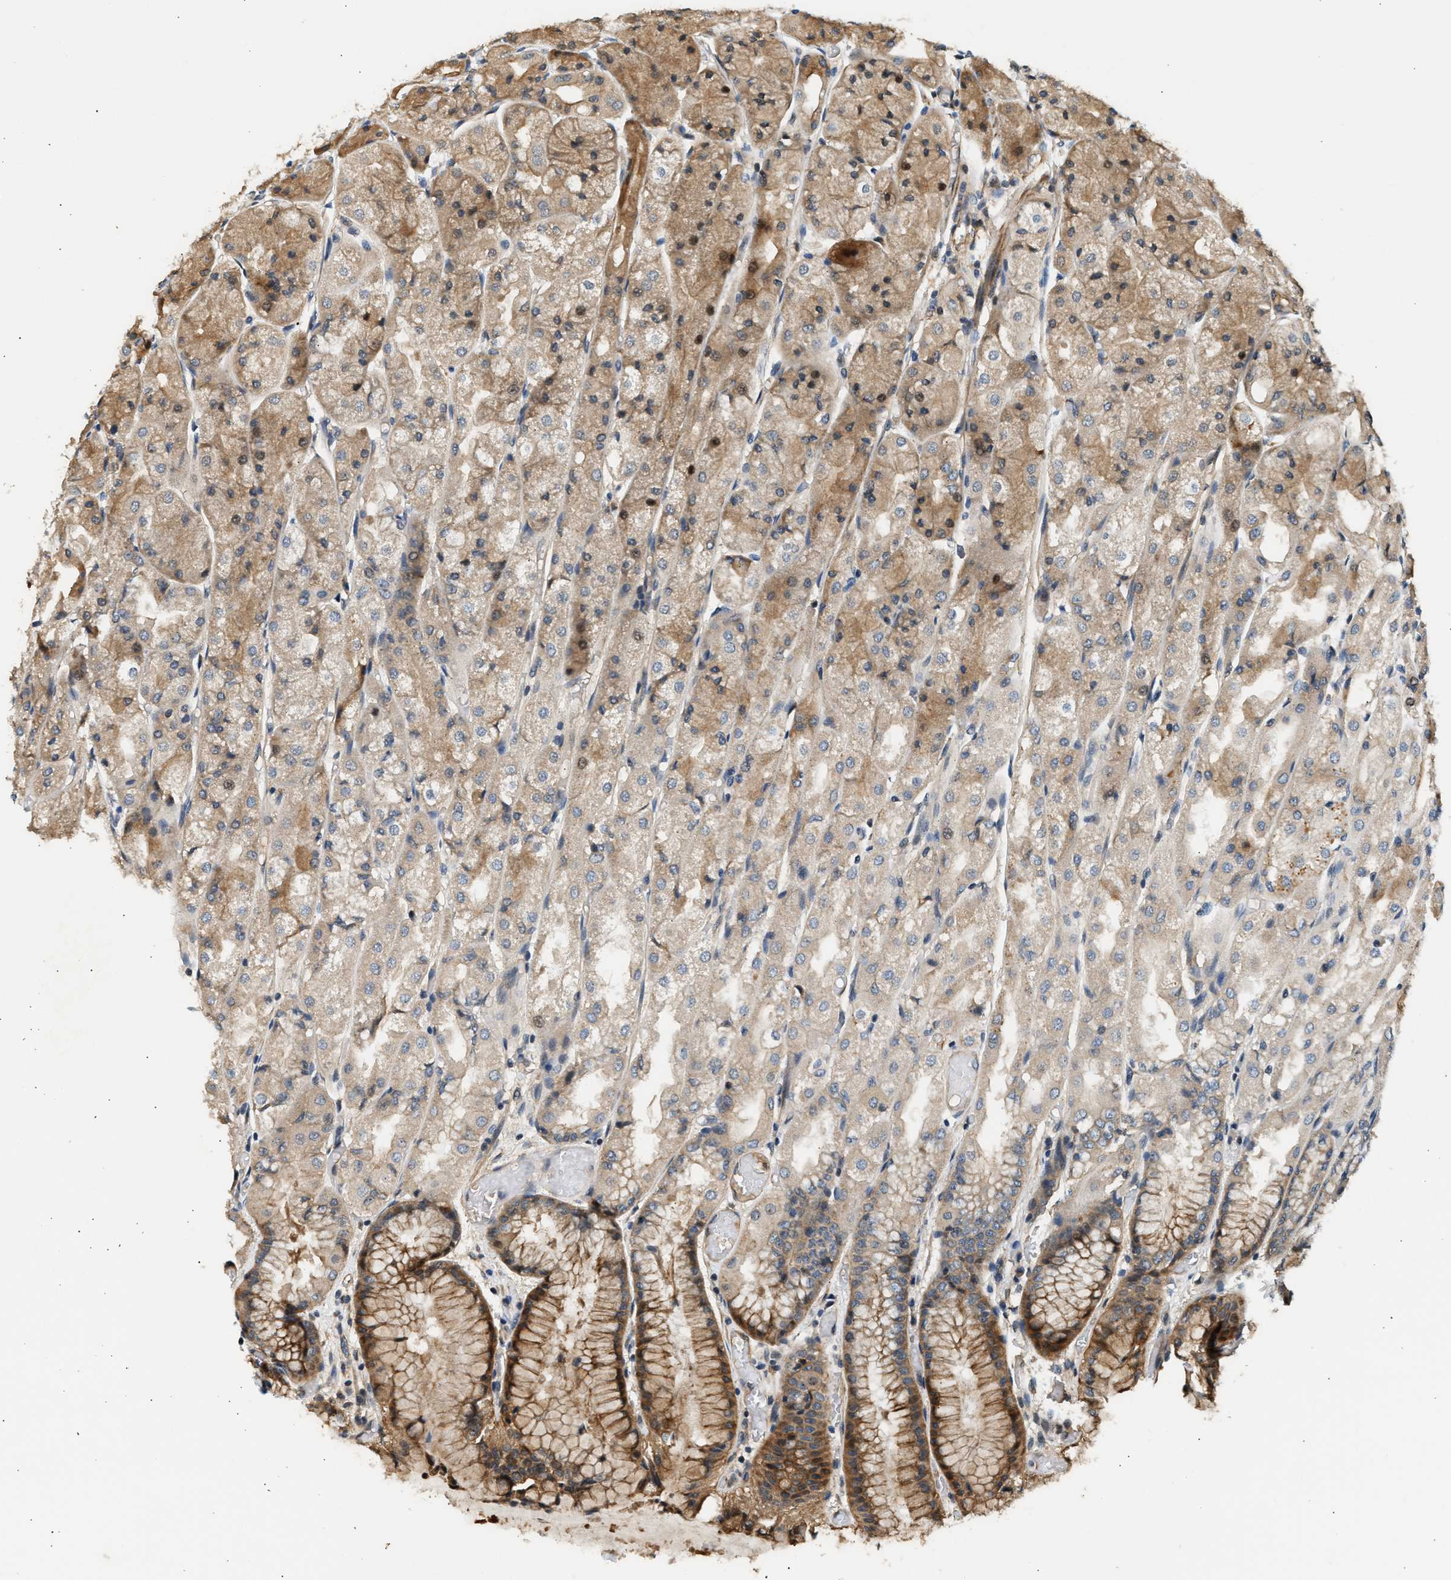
{"staining": {"intensity": "strong", "quantity": "25%-75%", "location": "cytoplasmic/membranous,nuclear"}, "tissue": "stomach", "cell_type": "Glandular cells", "image_type": "normal", "snomed": [{"axis": "morphology", "description": "Normal tissue, NOS"}, {"axis": "topography", "description": "Stomach, upper"}], "caption": "The photomicrograph demonstrates a brown stain indicating the presence of a protein in the cytoplasmic/membranous,nuclear of glandular cells in stomach. (DAB IHC, brown staining for protein, blue staining for nuclei).", "gene": "WDR31", "patient": {"sex": "male", "age": 72}}